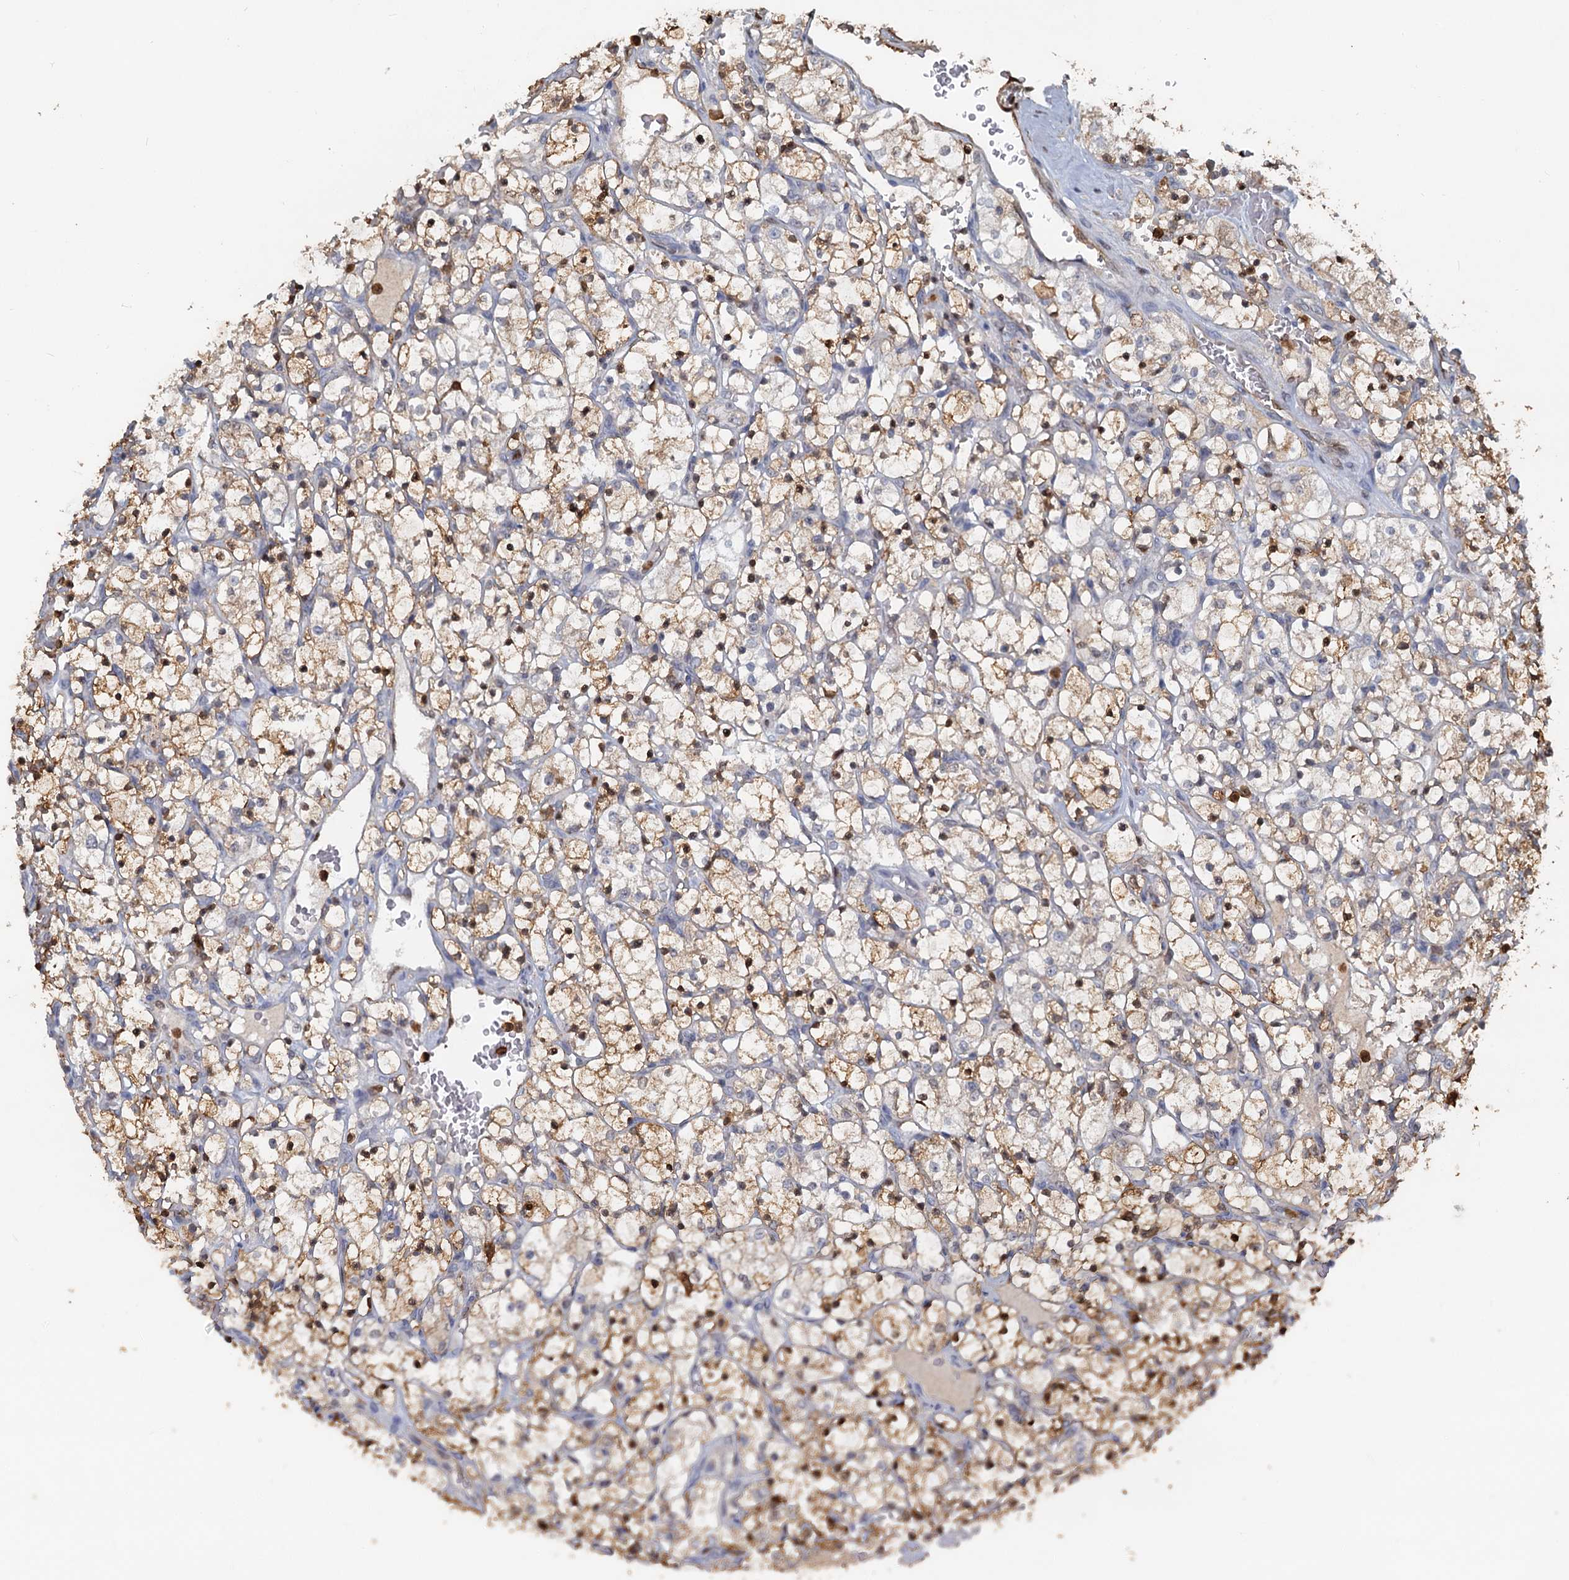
{"staining": {"intensity": "moderate", "quantity": "25%-75%", "location": "cytoplasmic/membranous,nuclear"}, "tissue": "renal cancer", "cell_type": "Tumor cells", "image_type": "cancer", "snomed": [{"axis": "morphology", "description": "Adenocarcinoma, NOS"}, {"axis": "topography", "description": "Kidney"}], "caption": "Protein staining demonstrates moderate cytoplasmic/membranous and nuclear positivity in approximately 25%-75% of tumor cells in renal adenocarcinoma. (Brightfield microscopy of DAB IHC at high magnification).", "gene": "S100A6", "patient": {"sex": "female", "age": 69}}